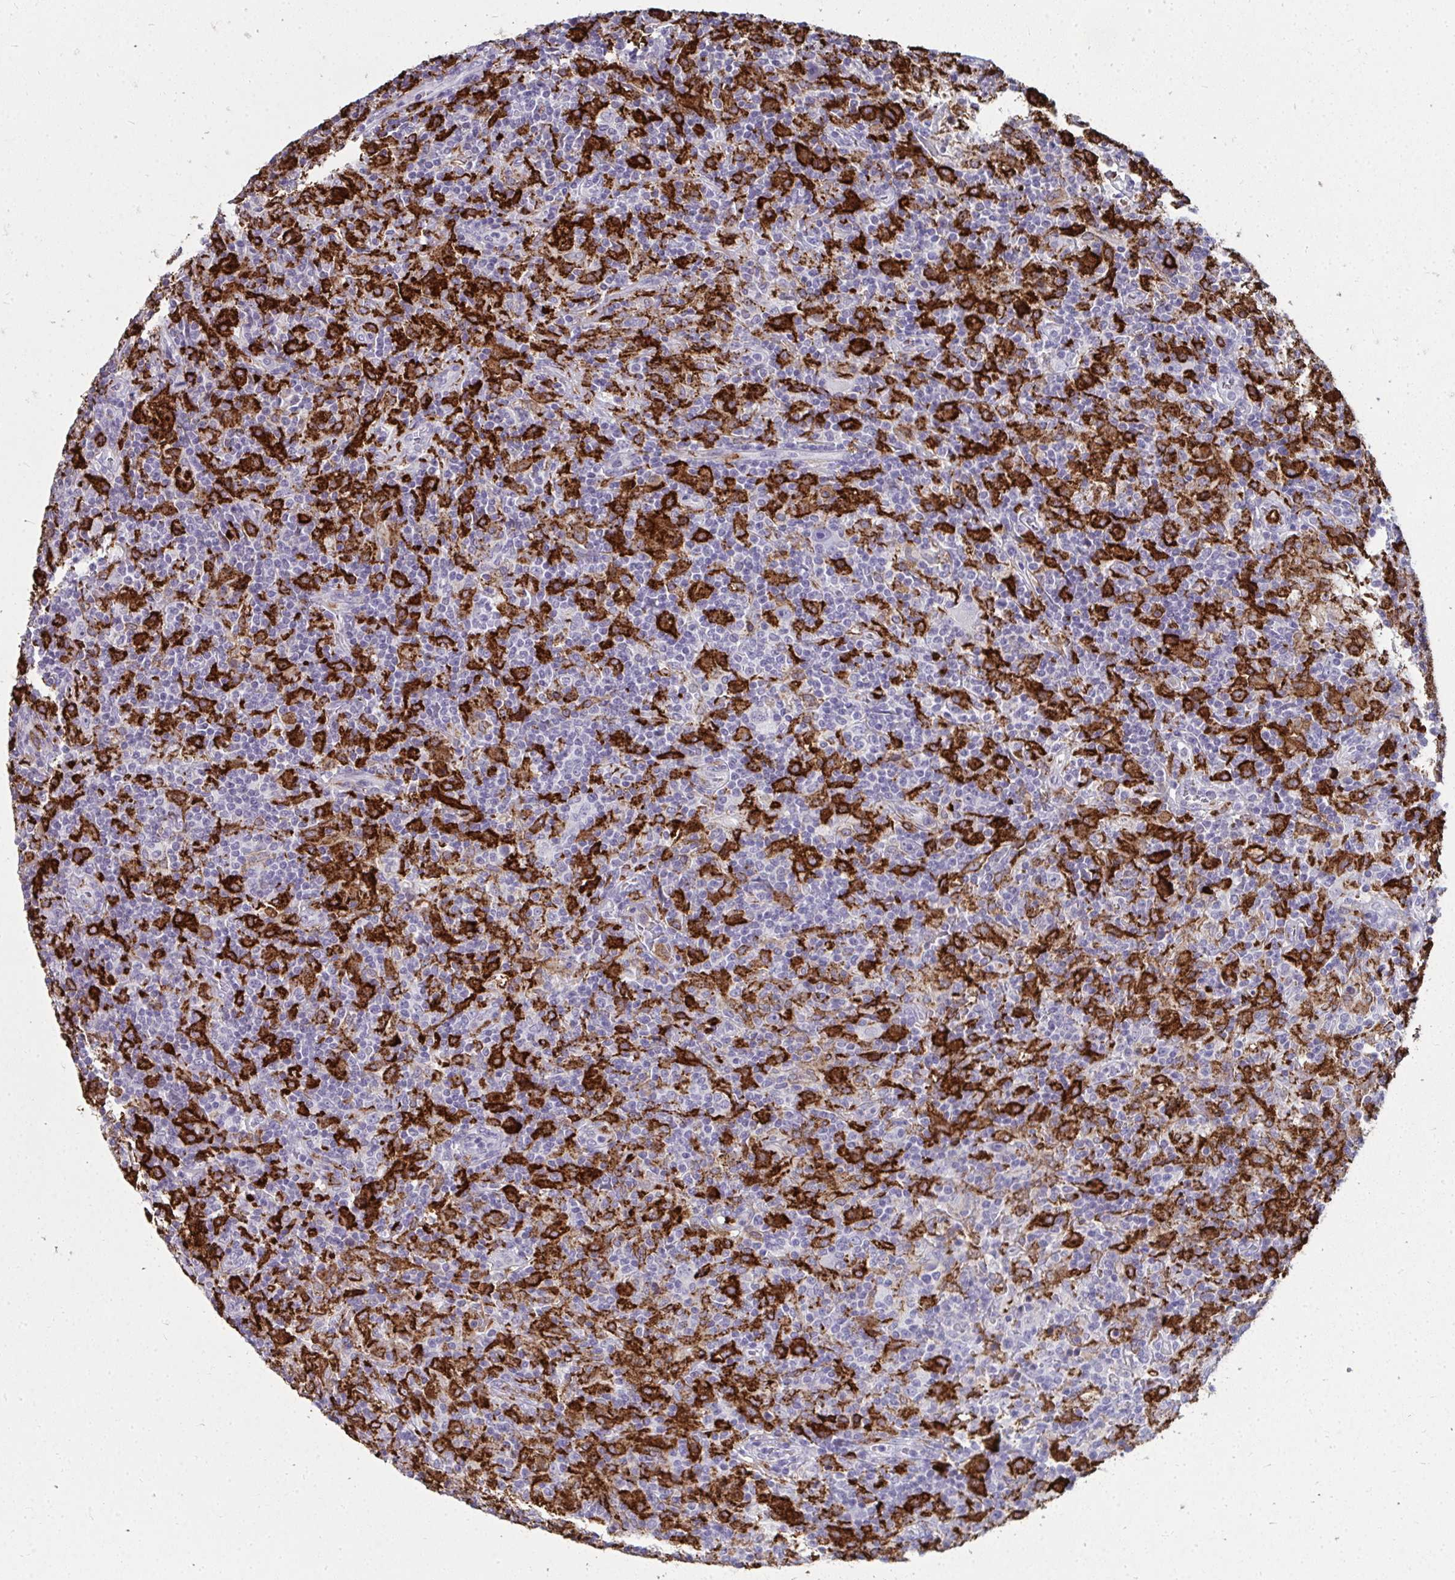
{"staining": {"intensity": "negative", "quantity": "none", "location": "none"}, "tissue": "lymphoma", "cell_type": "Tumor cells", "image_type": "cancer", "snomed": [{"axis": "morphology", "description": "Hodgkin's disease, NOS"}, {"axis": "topography", "description": "Lymph node"}], "caption": "This image is of Hodgkin's disease stained with immunohistochemistry (IHC) to label a protein in brown with the nuclei are counter-stained blue. There is no positivity in tumor cells.", "gene": "CD163", "patient": {"sex": "male", "age": 70}}